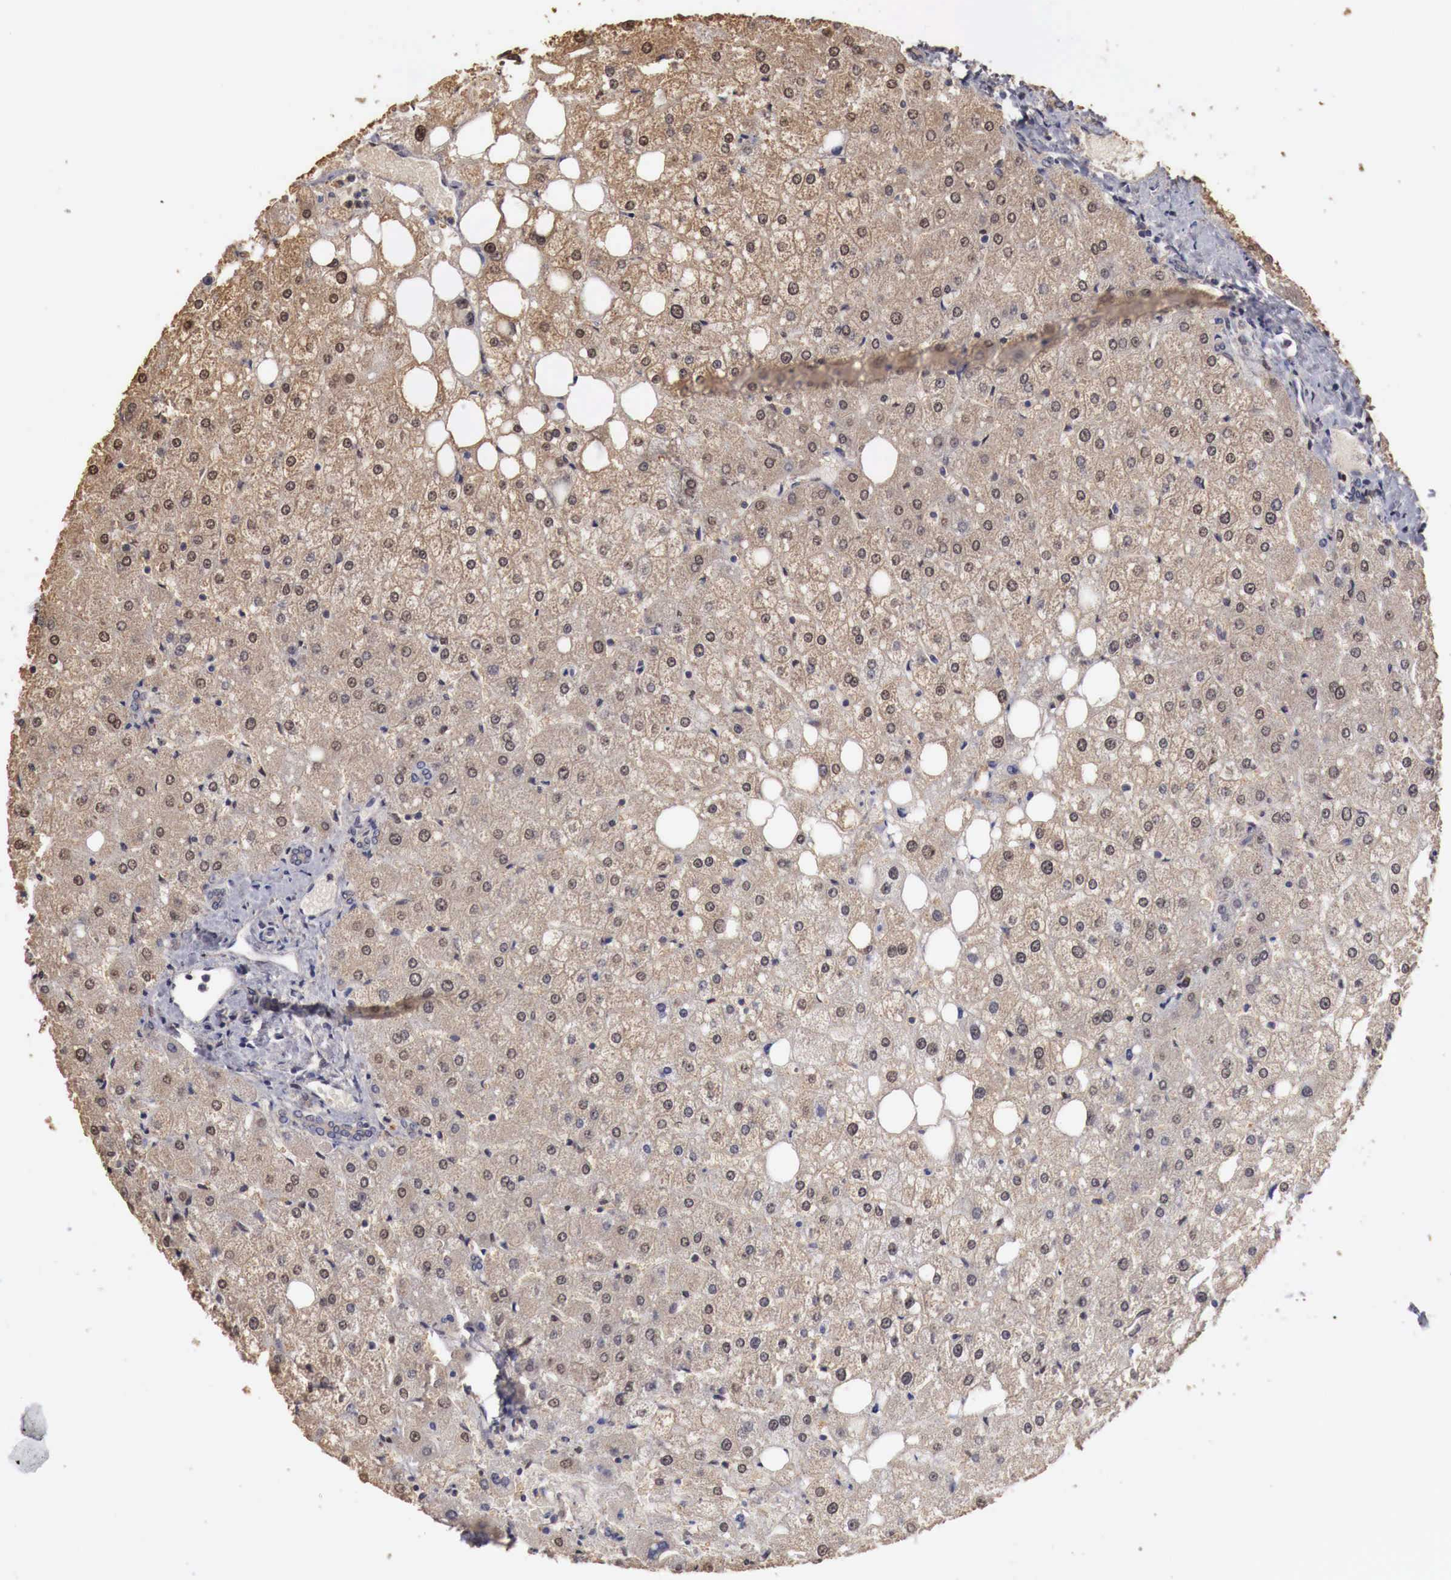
{"staining": {"intensity": "negative", "quantity": "none", "location": "none"}, "tissue": "liver", "cell_type": "Cholangiocytes", "image_type": "normal", "snomed": [{"axis": "morphology", "description": "Normal tissue, NOS"}, {"axis": "topography", "description": "Liver"}], "caption": "Histopathology image shows no significant protein positivity in cholangiocytes of normal liver.", "gene": "KHDRBS2", "patient": {"sex": "male", "age": 35}}